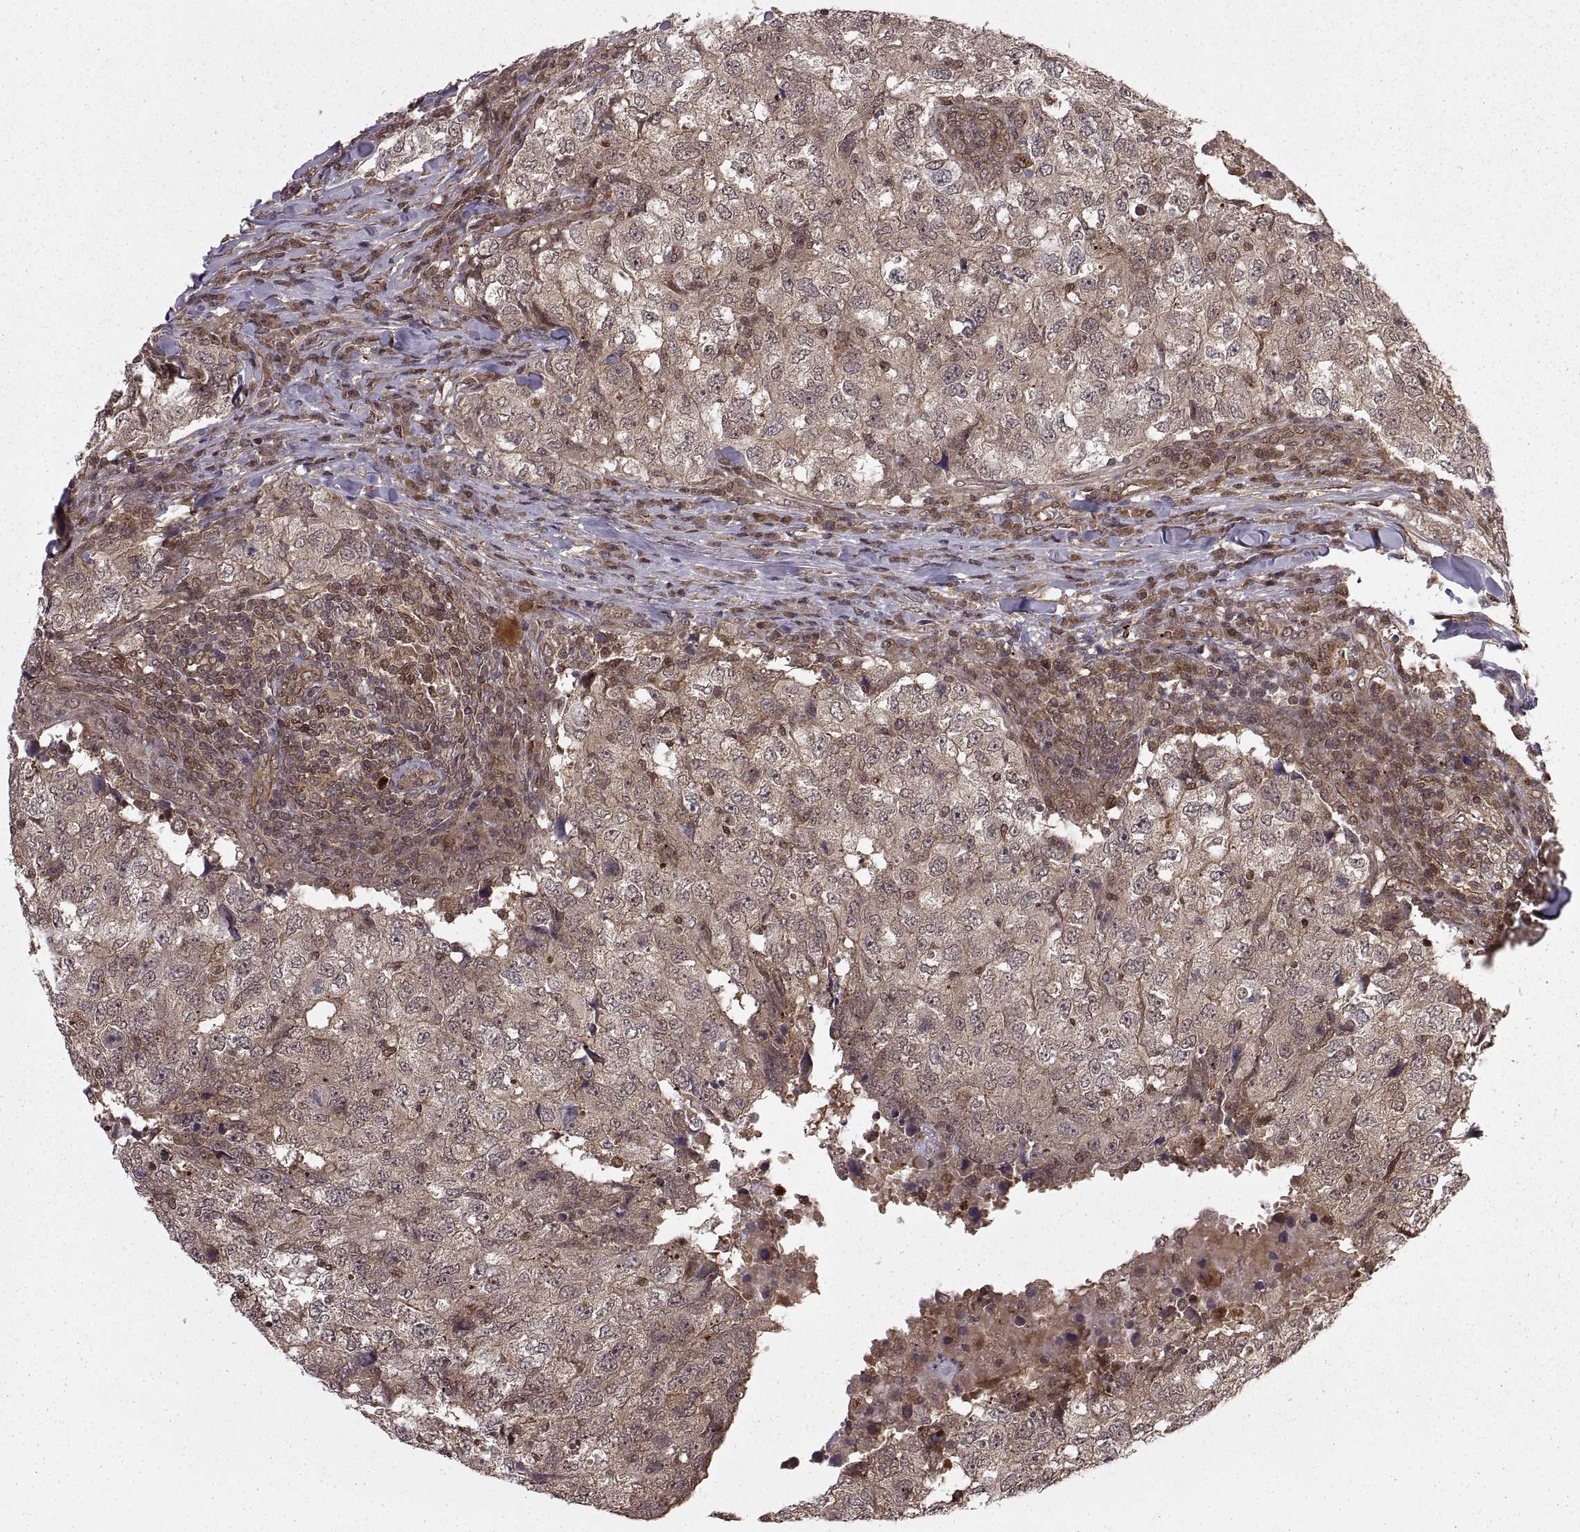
{"staining": {"intensity": "weak", "quantity": ">75%", "location": "cytoplasmic/membranous"}, "tissue": "breast cancer", "cell_type": "Tumor cells", "image_type": "cancer", "snomed": [{"axis": "morphology", "description": "Duct carcinoma"}, {"axis": "topography", "description": "Breast"}], "caption": "Weak cytoplasmic/membranous protein staining is appreciated in about >75% of tumor cells in infiltrating ductal carcinoma (breast). (DAB = brown stain, brightfield microscopy at high magnification).", "gene": "DEDD", "patient": {"sex": "female", "age": 30}}